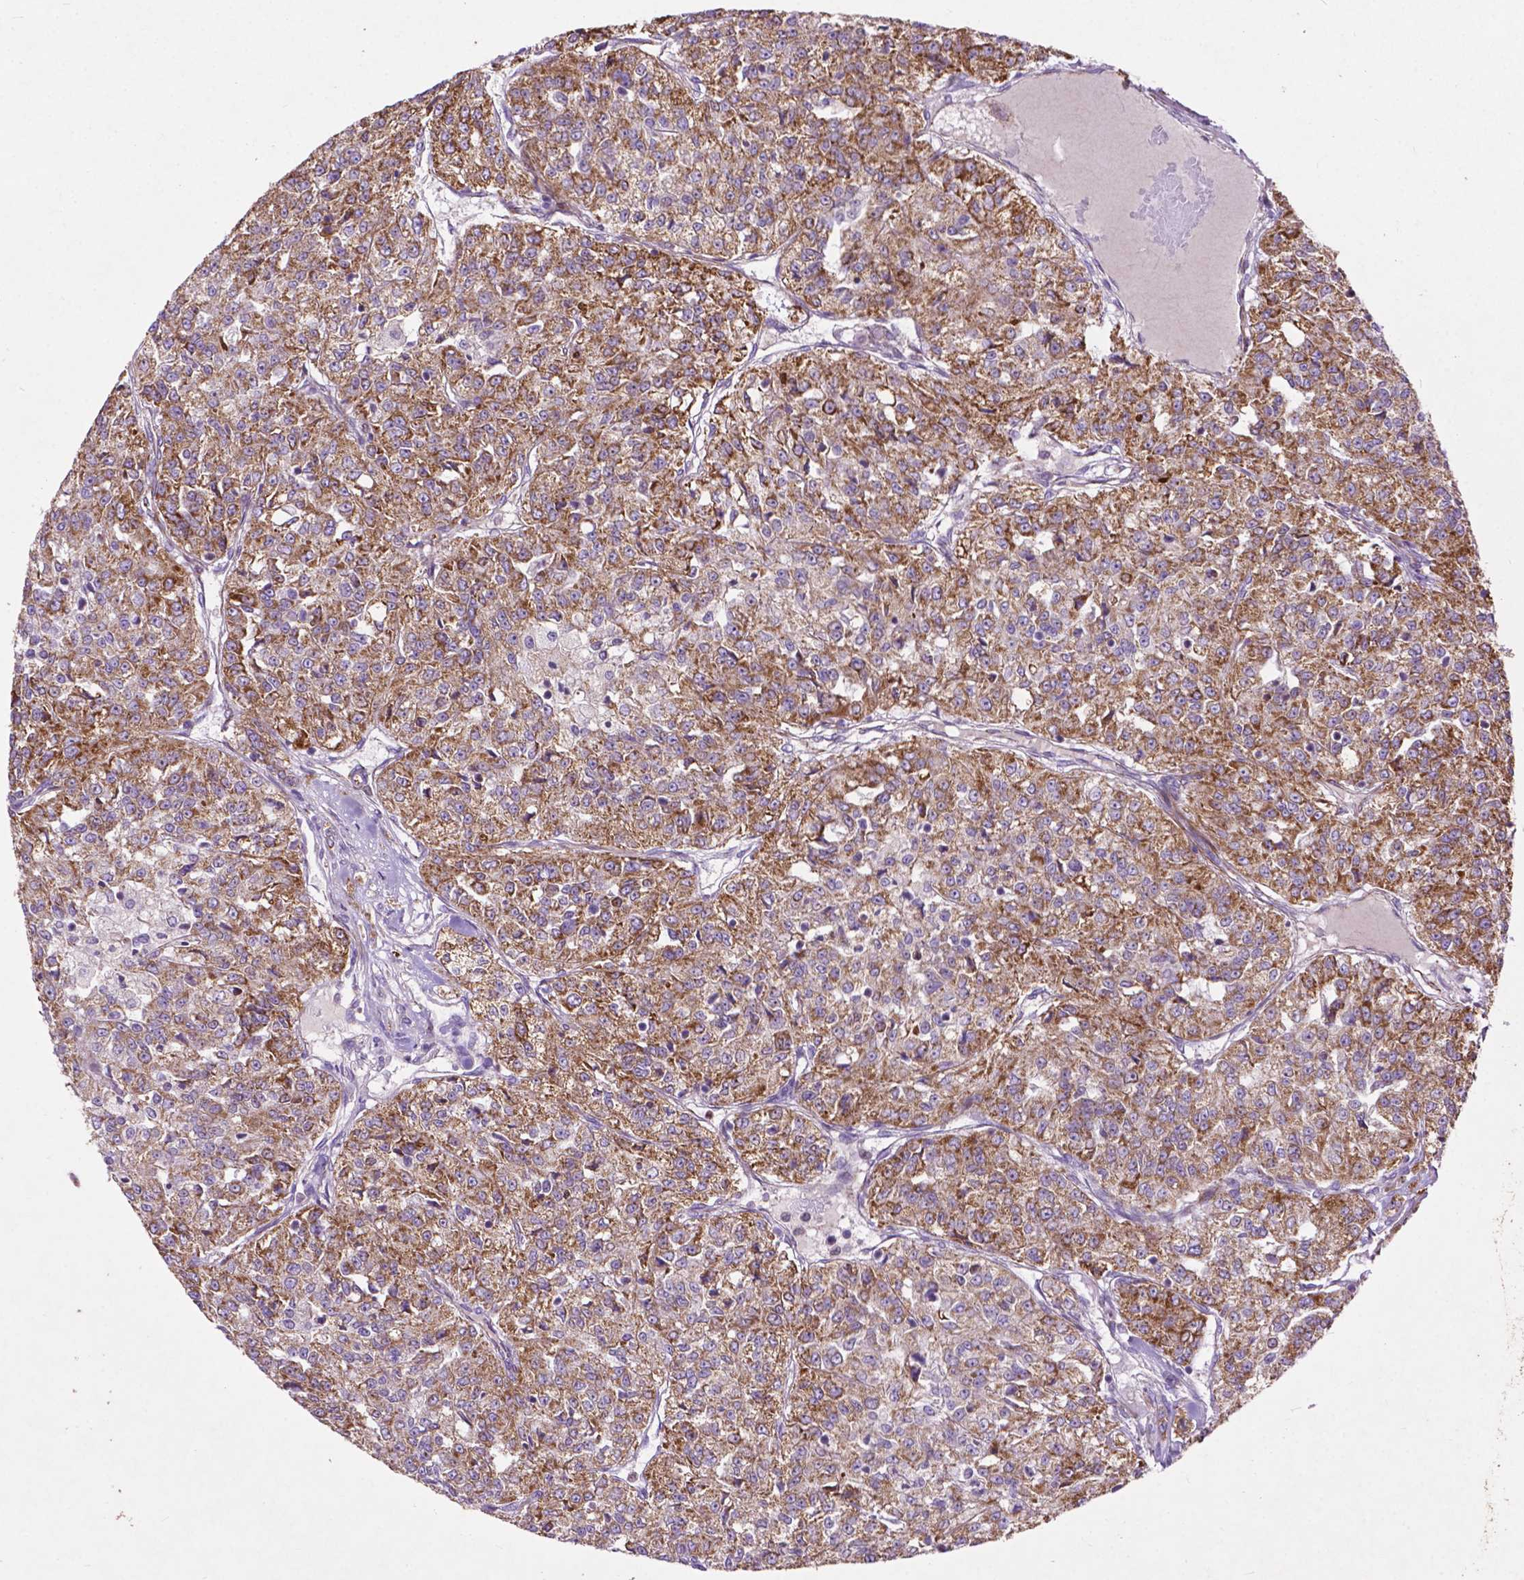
{"staining": {"intensity": "moderate", "quantity": ">75%", "location": "cytoplasmic/membranous"}, "tissue": "renal cancer", "cell_type": "Tumor cells", "image_type": "cancer", "snomed": [{"axis": "morphology", "description": "Adenocarcinoma, NOS"}, {"axis": "topography", "description": "Kidney"}], "caption": "Adenocarcinoma (renal) stained for a protein (brown) shows moderate cytoplasmic/membranous positive staining in approximately >75% of tumor cells.", "gene": "THEGL", "patient": {"sex": "female", "age": 63}}